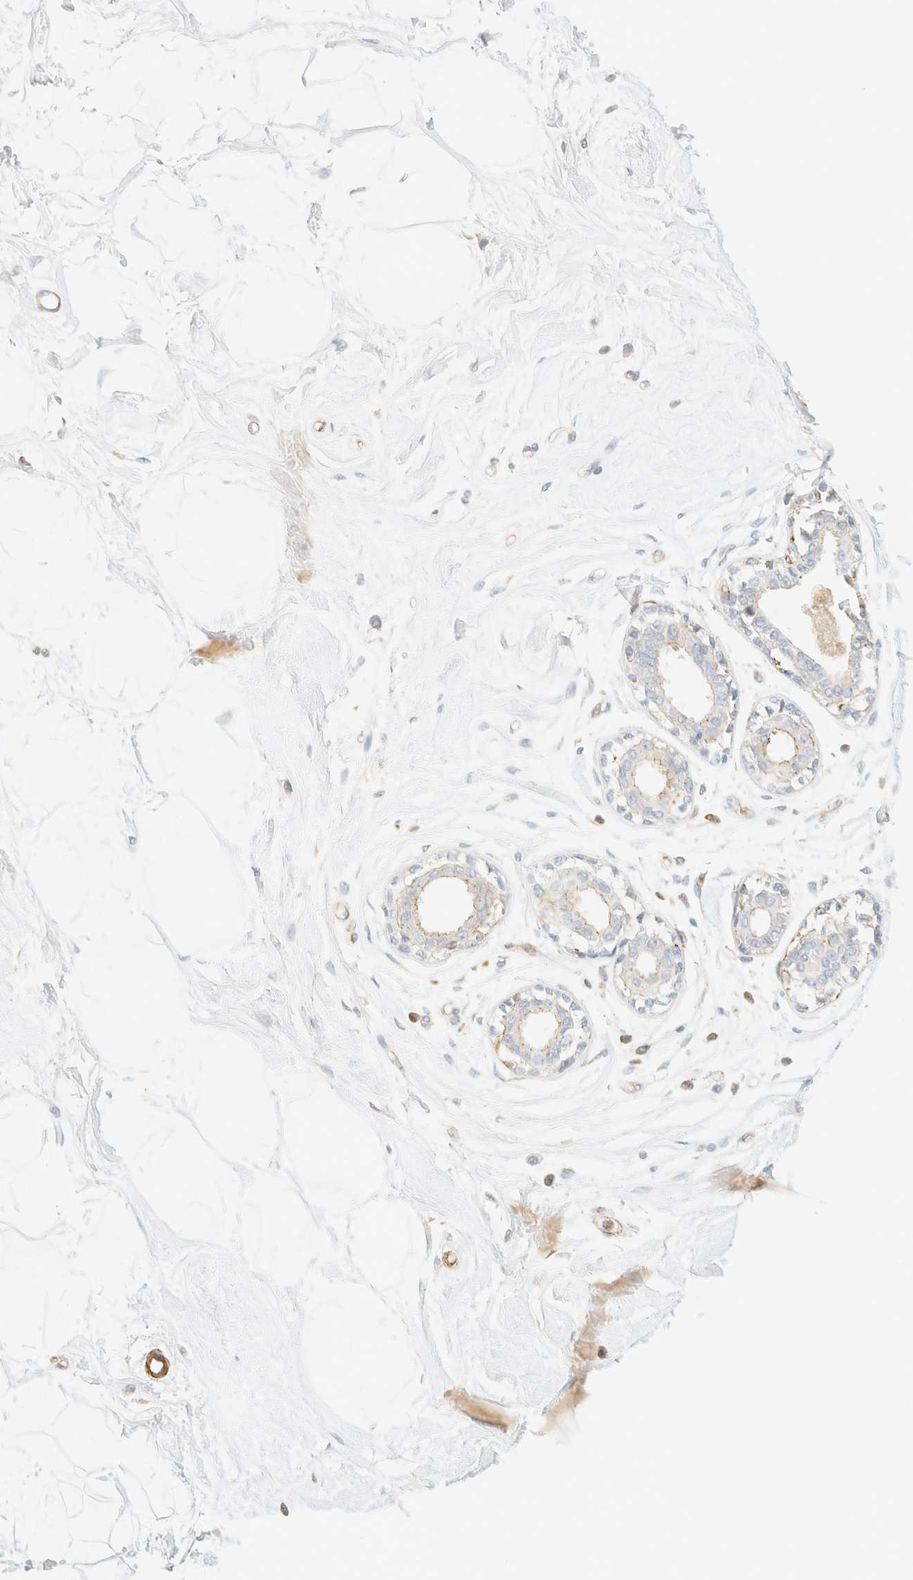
{"staining": {"intensity": "negative", "quantity": "none", "location": "none"}, "tissue": "breast", "cell_type": "Adipocytes", "image_type": "normal", "snomed": [{"axis": "morphology", "description": "Normal tissue, NOS"}, {"axis": "topography", "description": "Breast"}], "caption": "Immunohistochemical staining of unremarkable human breast displays no significant staining in adipocytes. (DAB (3,3'-diaminobenzidine) immunohistochemistry visualized using brightfield microscopy, high magnification).", "gene": "OTOP2", "patient": {"sex": "female", "age": 45}}